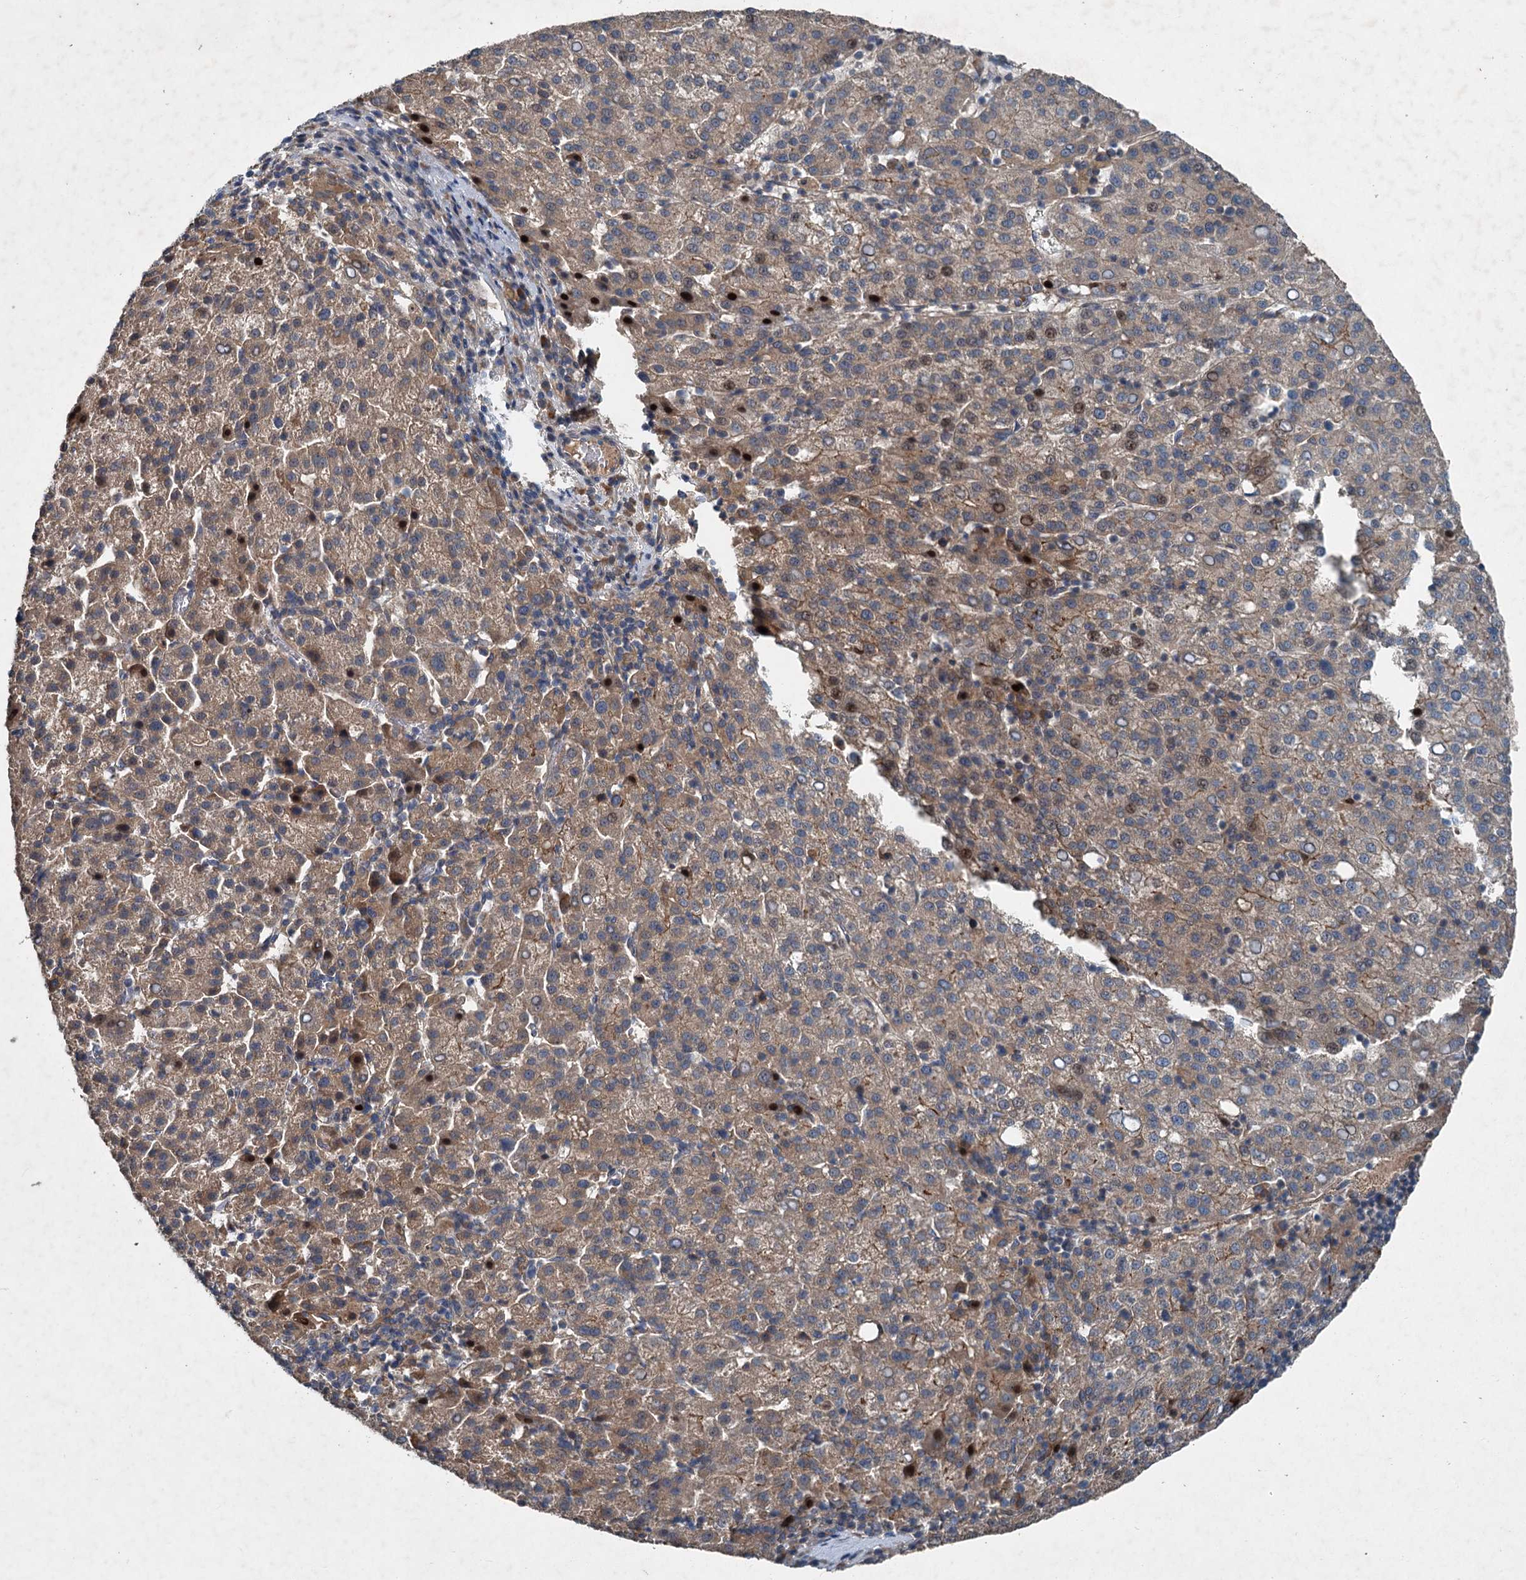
{"staining": {"intensity": "weak", "quantity": "25%-75%", "location": "cytoplasmic/membranous,nuclear"}, "tissue": "liver cancer", "cell_type": "Tumor cells", "image_type": "cancer", "snomed": [{"axis": "morphology", "description": "Carcinoma, Hepatocellular, NOS"}, {"axis": "topography", "description": "Liver"}], "caption": "Immunohistochemistry (IHC) of human liver hepatocellular carcinoma reveals low levels of weak cytoplasmic/membranous and nuclear staining in approximately 25%-75% of tumor cells. (DAB (3,3'-diaminobenzidine) IHC with brightfield microscopy, high magnification).", "gene": "TAPBPL", "patient": {"sex": "female", "age": 58}}